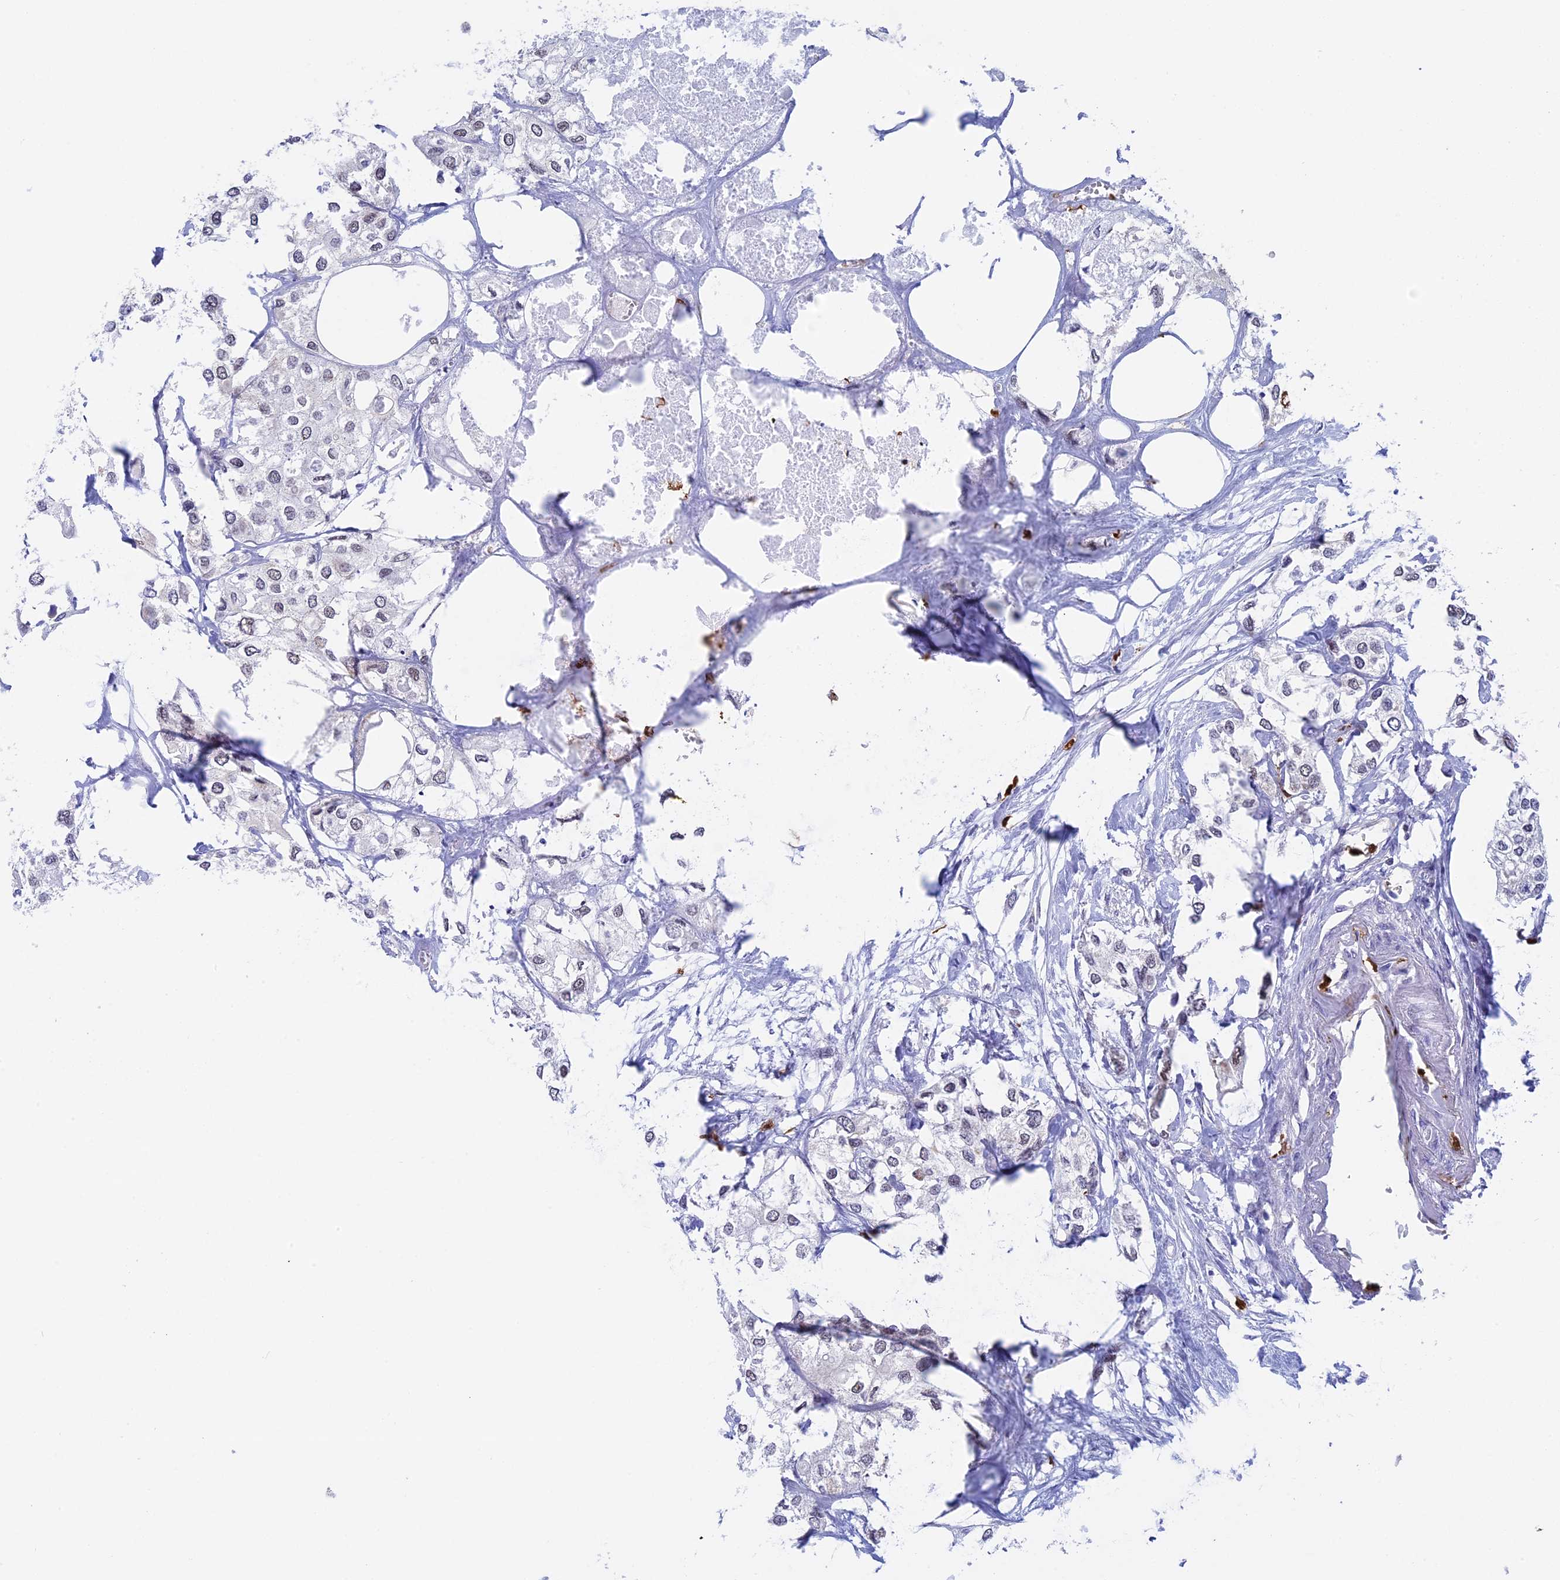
{"staining": {"intensity": "negative", "quantity": "none", "location": "none"}, "tissue": "urothelial cancer", "cell_type": "Tumor cells", "image_type": "cancer", "snomed": [{"axis": "morphology", "description": "Urothelial carcinoma, High grade"}, {"axis": "topography", "description": "Urinary bladder"}], "caption": "Immunohistochemistry of human urothelial cancer displays no staining in tumor cells.", "gene": "SLC26A1", "patient": {"sex": "male", "age": 64}}